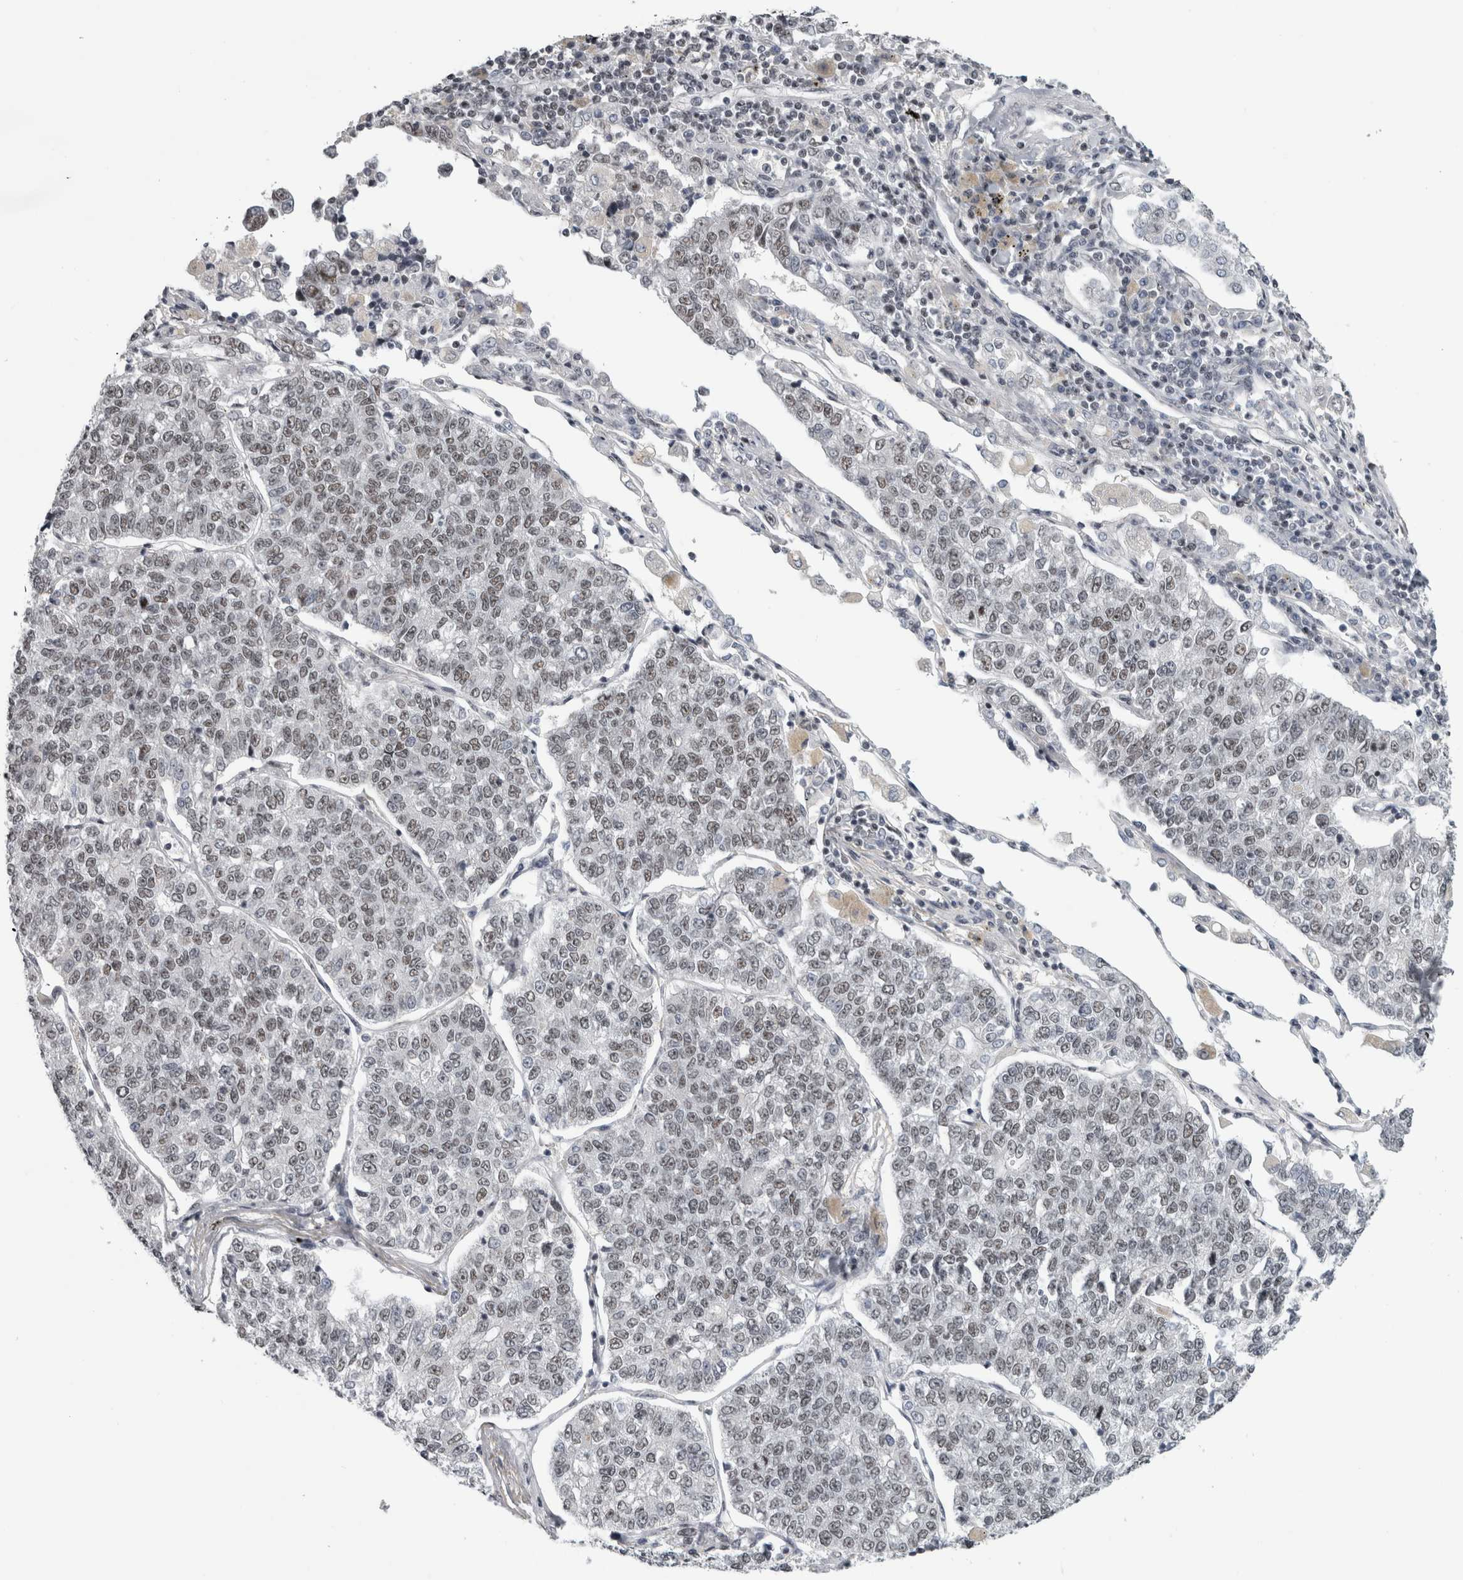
{"staining": {"intensity": "weak", "quantity": "25%-75%", "location": "nuclear"}, "tissue": "lung cancer", "cell_type": "Tumor cells", "image_type": "cancer", "snomed": [{"axis": "morphology", "description": "Adenocarcinoma, NOS"}, {"axis": "topography", "description": "Lung"}], "caption": "A brown stain shows weak nuclear positivity of a protein in human adenocarcinoma (lung) tumor cells. (Stains: DAB in brown, nuclei in blue, Microscopy: brightfield microscopy at high magnification).", "gene": "ARID4B", "patient": {"sex": "male", "age": 49}}